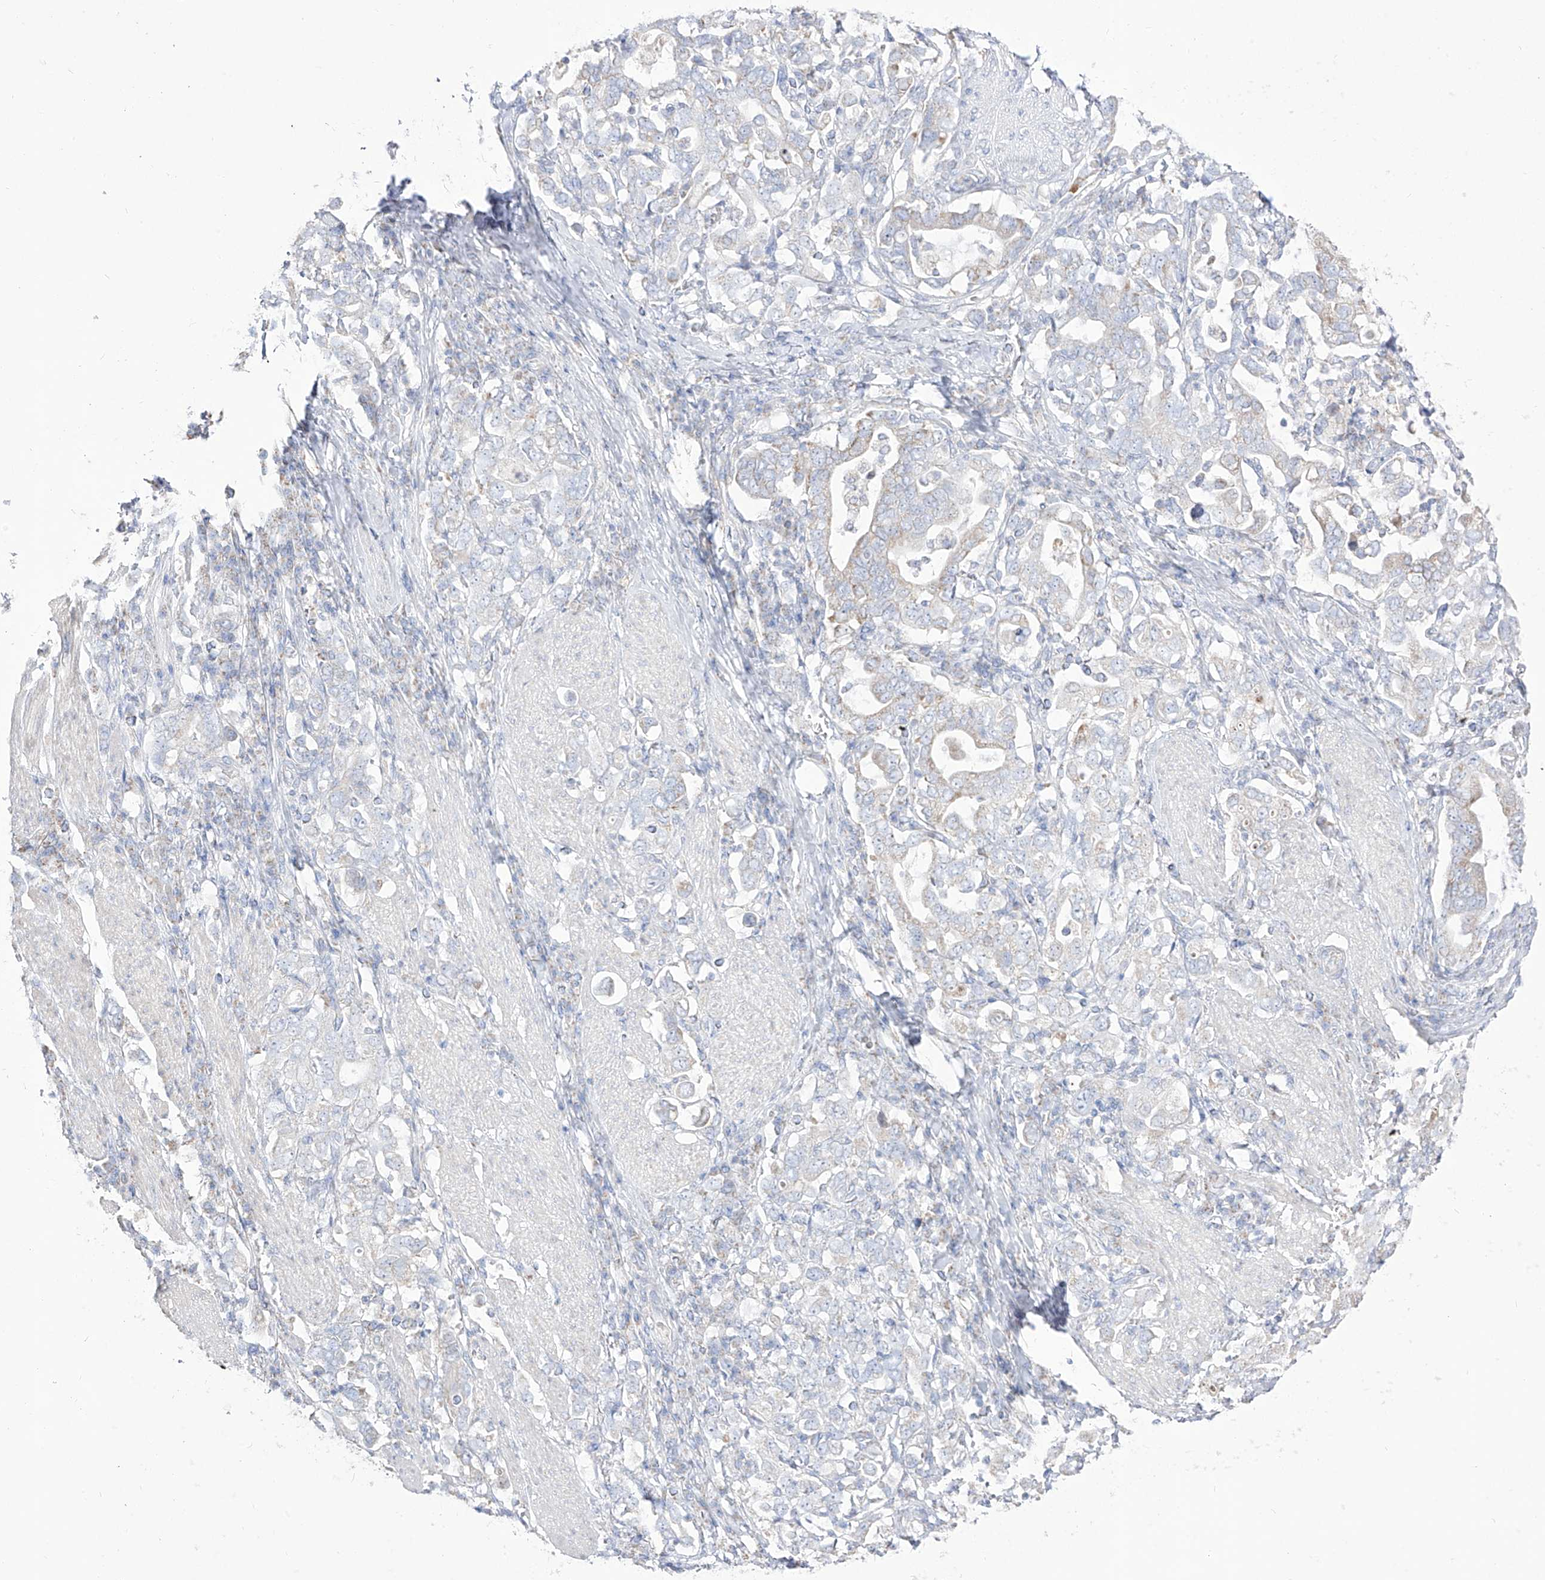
{"staining": {"intensity": "negative", "quantity": "none", "location": "none"}, "tissue": "stomach cancer", "cell_type": "Tumor cells", "image_type": "cancer", "snomed": [{"axis": "morphology", "description": "Adenocarcinoma, NOS"}, {"axis": "topography", "description": "Stomach, upper"}], "caption": "This is an immunohistochemistry (IHC) micrograph of human stomach adenocarcinoma. There is no staining in tumor cells.", "gene": "RCHY1", "patient": {"sex": "male", "age": 62}}